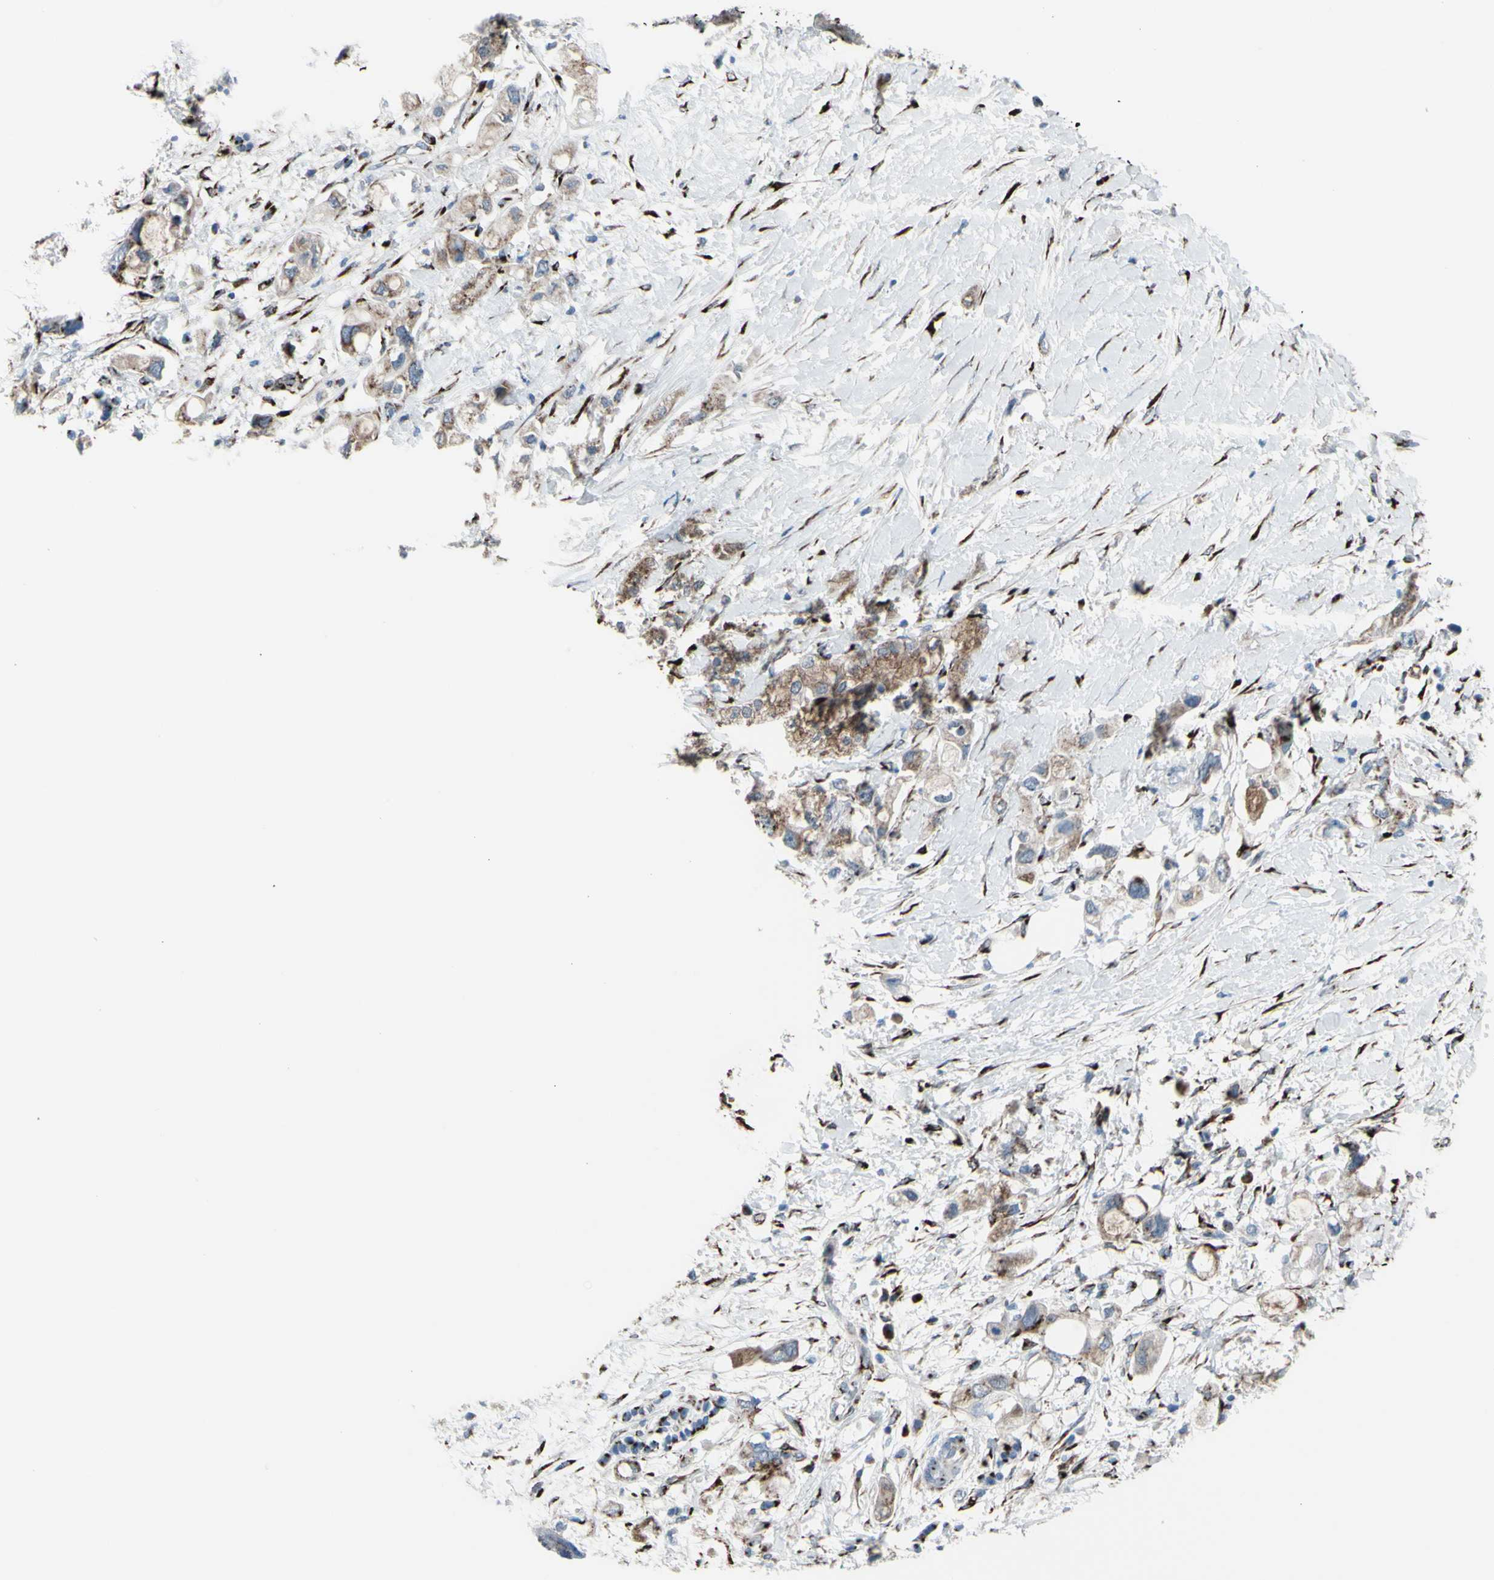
{"staining": {"intensity": "moderate", "quantity": ">75%", "location": "cytoplasmic/membranous"}, "tissue": "pancreatic cancer", "cell_type": "Tumor cells", "image_type": "cancer", "snomed": [{"axis": "morphology", "description": "Adenocarcinoma, NOS"}, {"axis": "topography", "description": "Pancreas"}], "caption": "High-magnification brightfield microscopy of pancreatic cancer (adenocarcinoma) stained with DAB (brown) and counterstained with hematoxylin (blue). tumor cells exhibit moderate cytoplasmic/membranous expression is identified in about>75% of cells. (DAB (3,3'-diaminobenzidine) IHC, brown staining for protein, blue staining for nuclei).", "gene": "GLG1", "patient": {"sex": "female", "age": 56}}